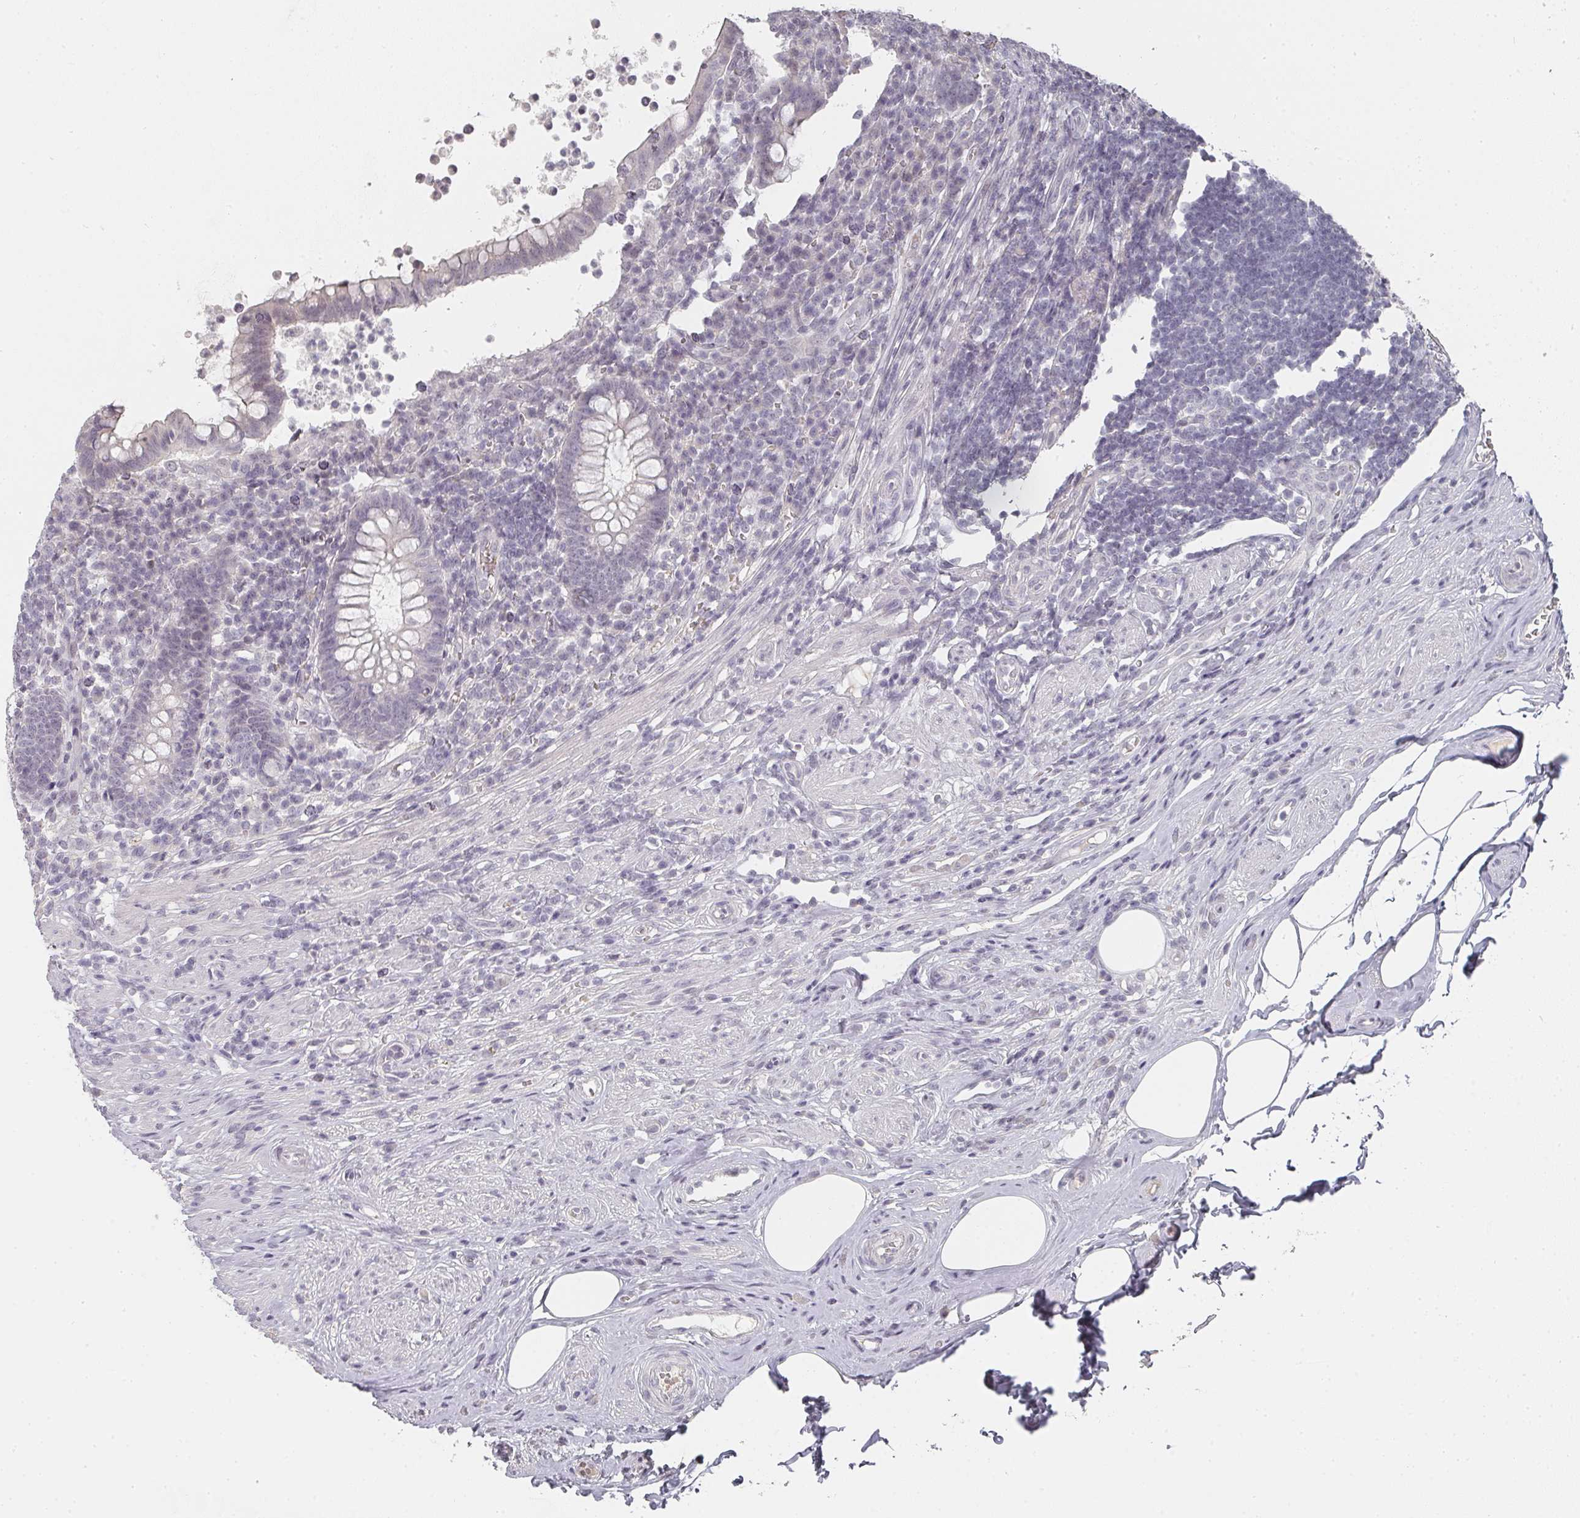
{"staining": {"intensity": "negative", "quantity": "none", "location": "none"}, "tissue": "appendix", "cell_type": "Glandular cells", "image_type": "normal", "snomed": [{"axis": "morphology", "description": "Normal tissue, NOS"}, {"axis": "topography", "description": "Appendix"}], "caption": "Immunohistochemistry (IHC) image of unremarkable appendix: human appendix stained with DAB (3,3'-diaminobenzidine) displays no significant protein staining in glandular cells. (IHC, brightfield microscopy, high magnification).", "gene": "SHISA2", "patient": {"sex": "female", "age": 56}}